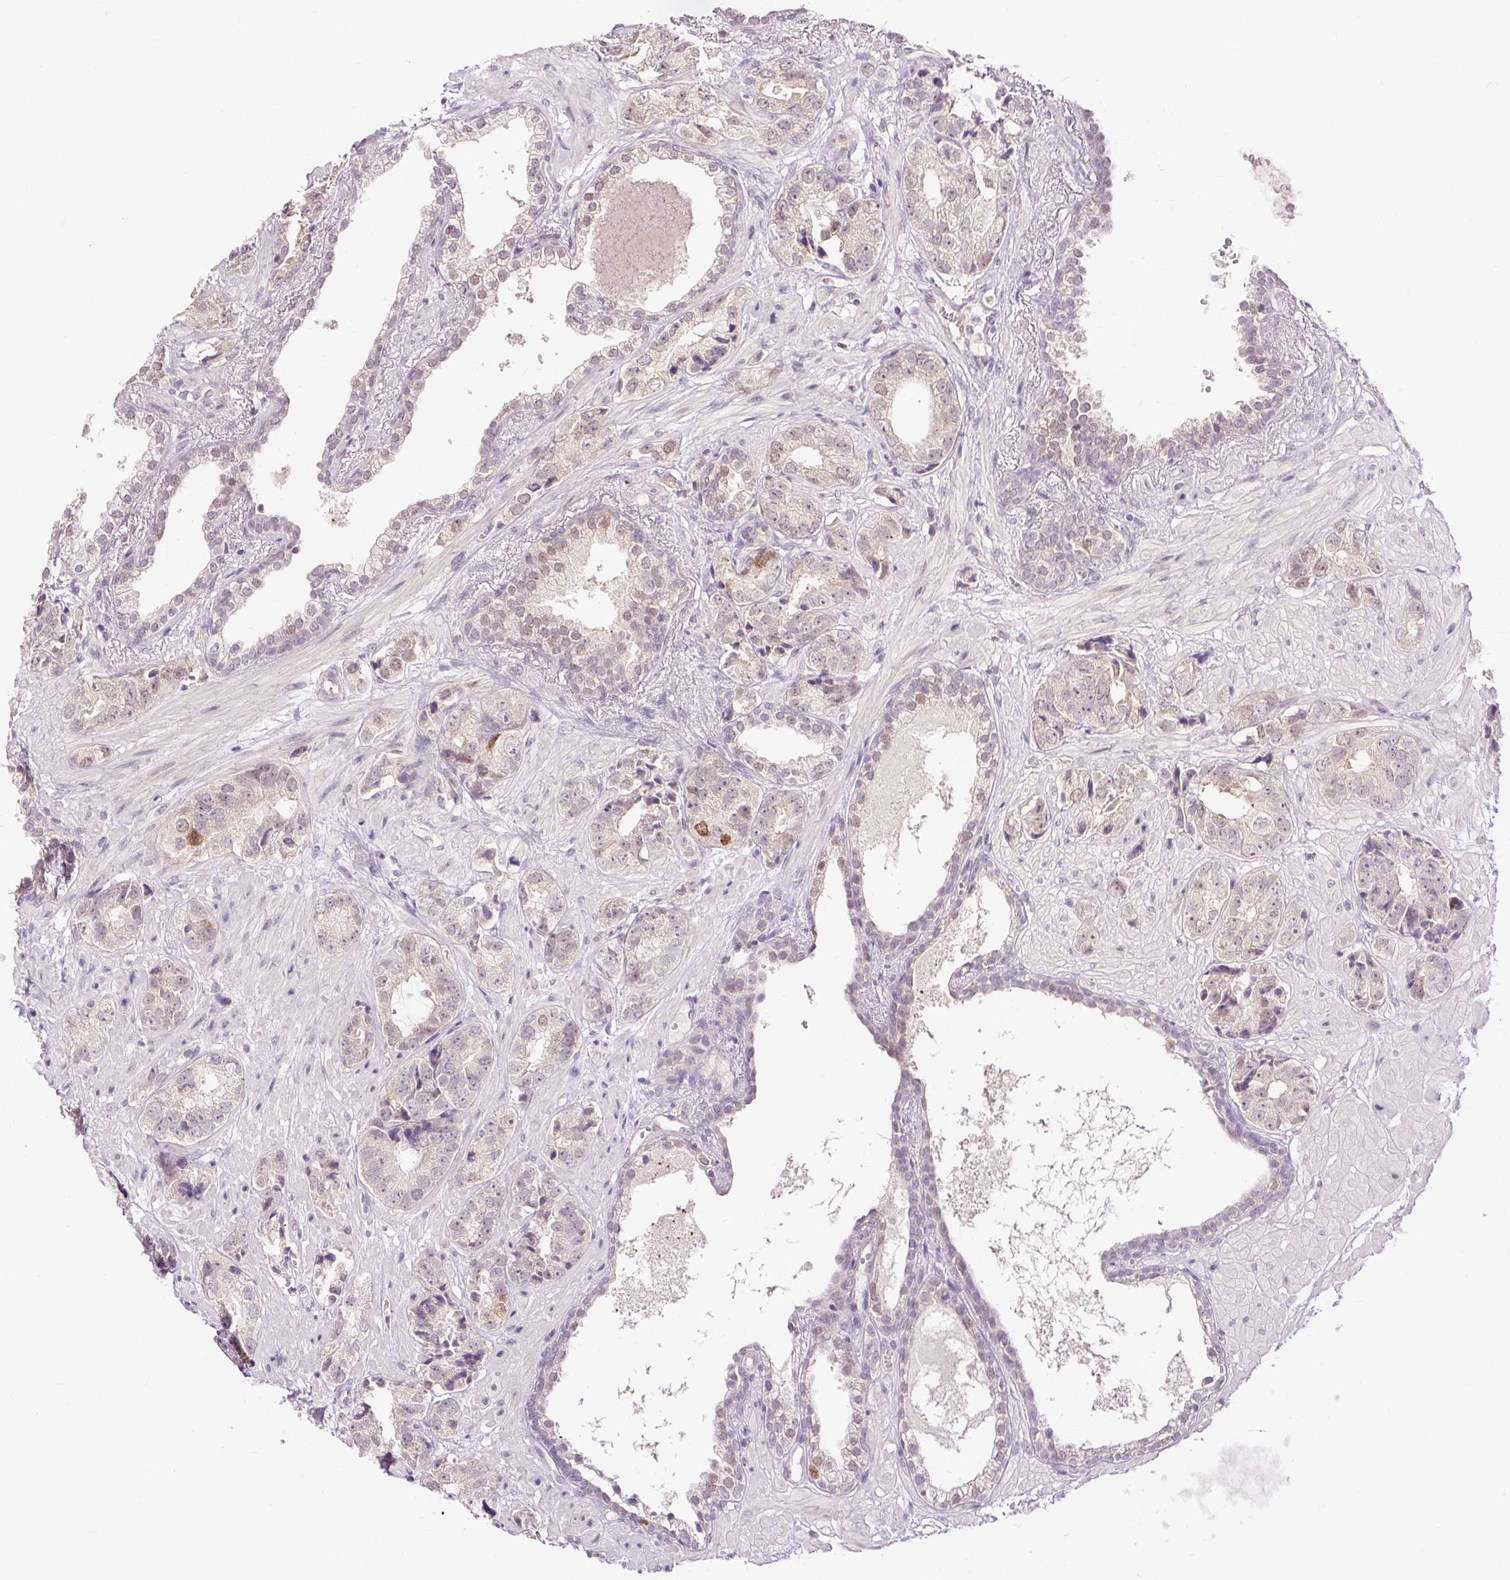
{"staining": {"intensity": "weak", "quantity": "25%-75%", "location": "nuclear"}, "tissue": "prostate cancer", "cell_type": "Tumor cells", "image_type": "cancer", "snomed": [{"axis": "morphology", "description": "Adenocarcinoma, High grade"}, {"axis": "topography", "description": "Prostate"}], "caption": "Prostate adenocarcinoma (high-grade) stained with DAB (3,3'-diaminobenzidine) IHC exhibits low levels of weak nuclear positivity in approximately 25%-75% of tumor cells.", "gene": "RACGAP1", "patient": {"sex": "male", "age": 71}}